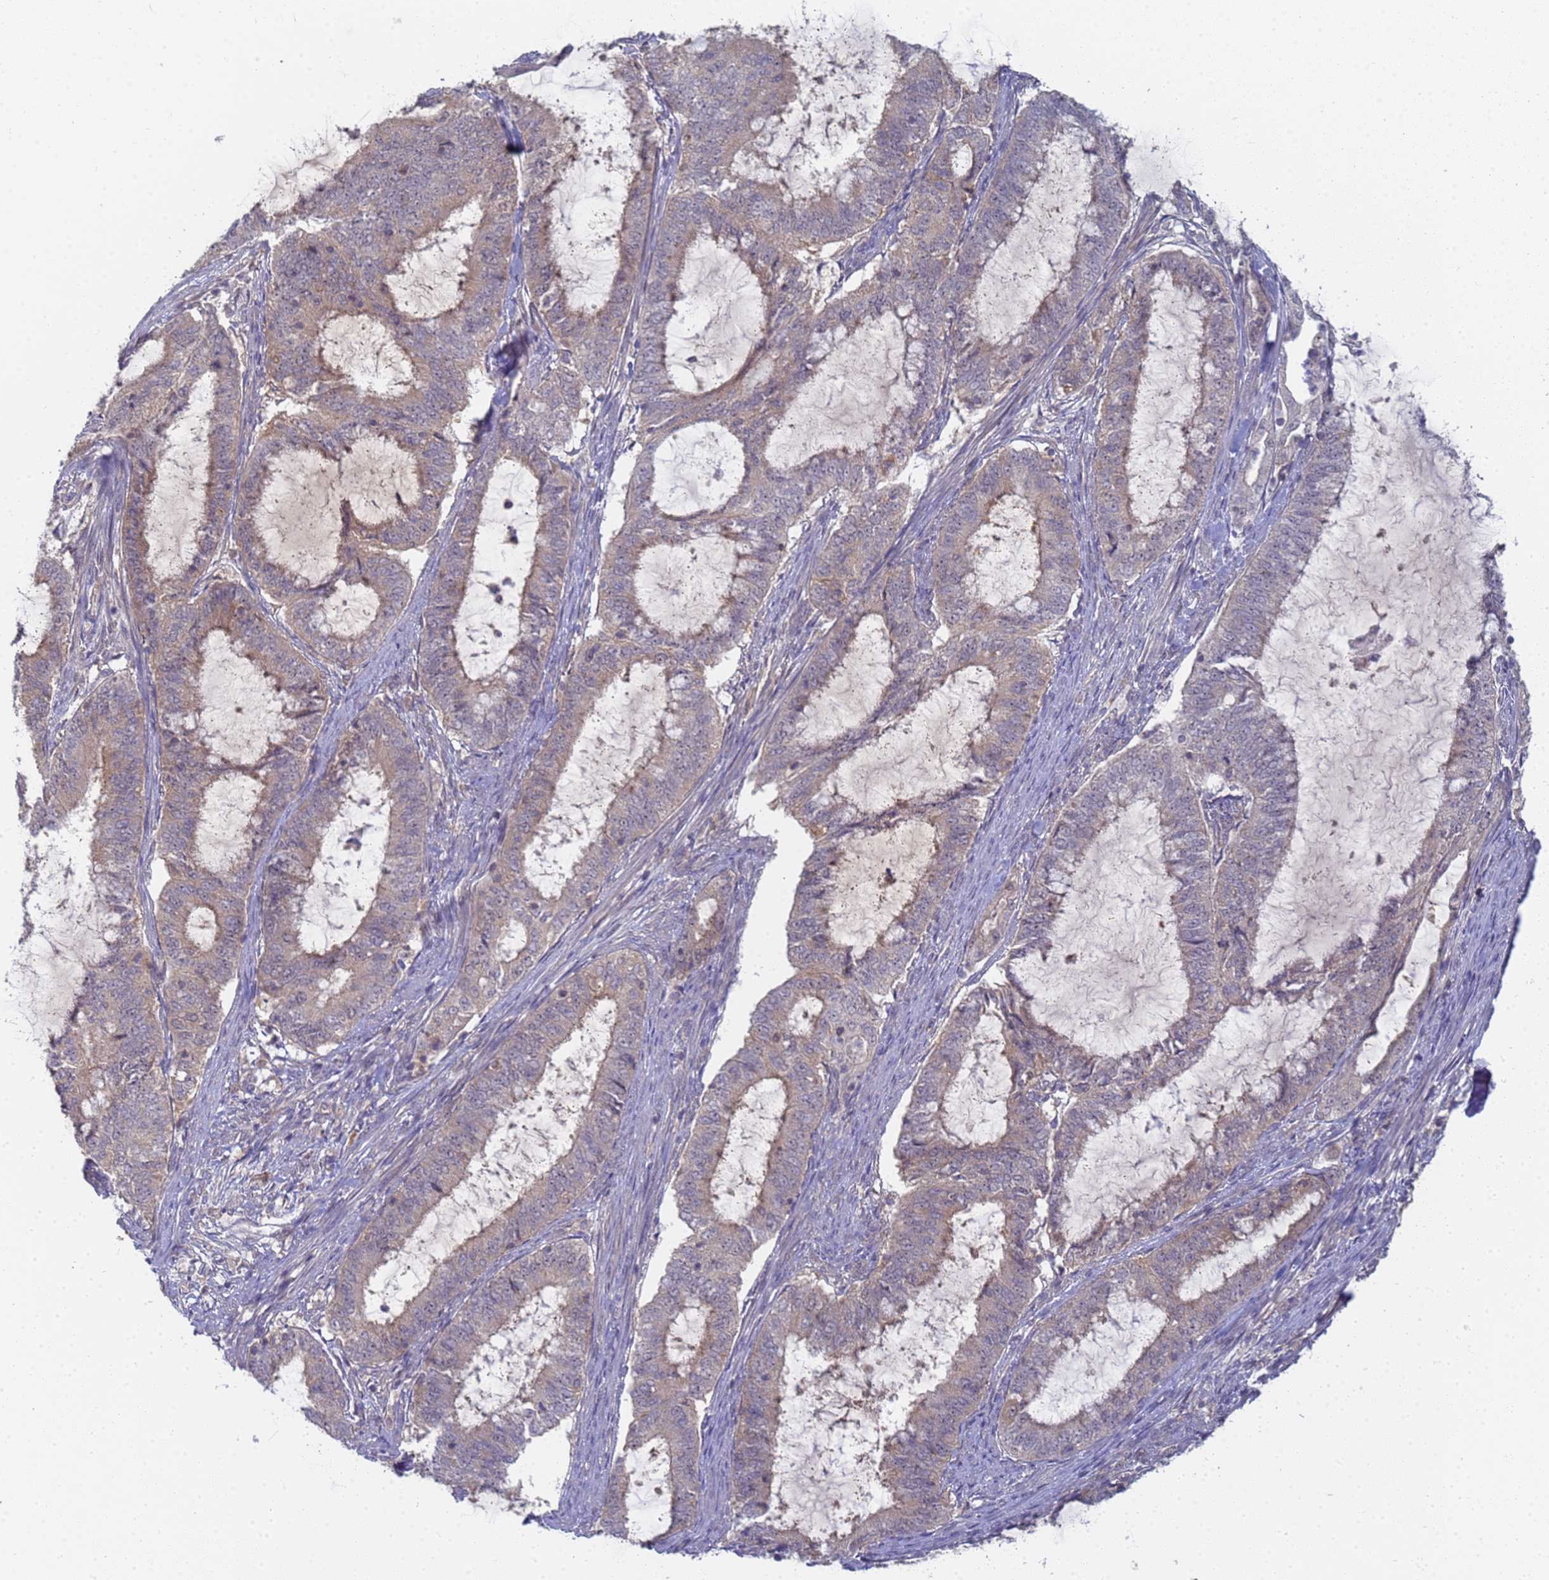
{"staining": {"intensity": "weak", "quantity": "<25%", "location": "cytoplasmic/membranous"}, "tissue": "endometrial cancer", "cell_type": "Tumor cells", "image_type": "cancer", "snomed": [{"axis": "morphology", "description": "Adenocarcinoma, NOS"}, {"axis": "topography", "description": "Endometrium"}], "caption": "This is an immunohistochemistry (IHC) image of adenocarcinoma (endometrial). There is no expression in tumor cells.", "gene": "SHARPIN", "patient": {"sex": "female", "age": 51}}